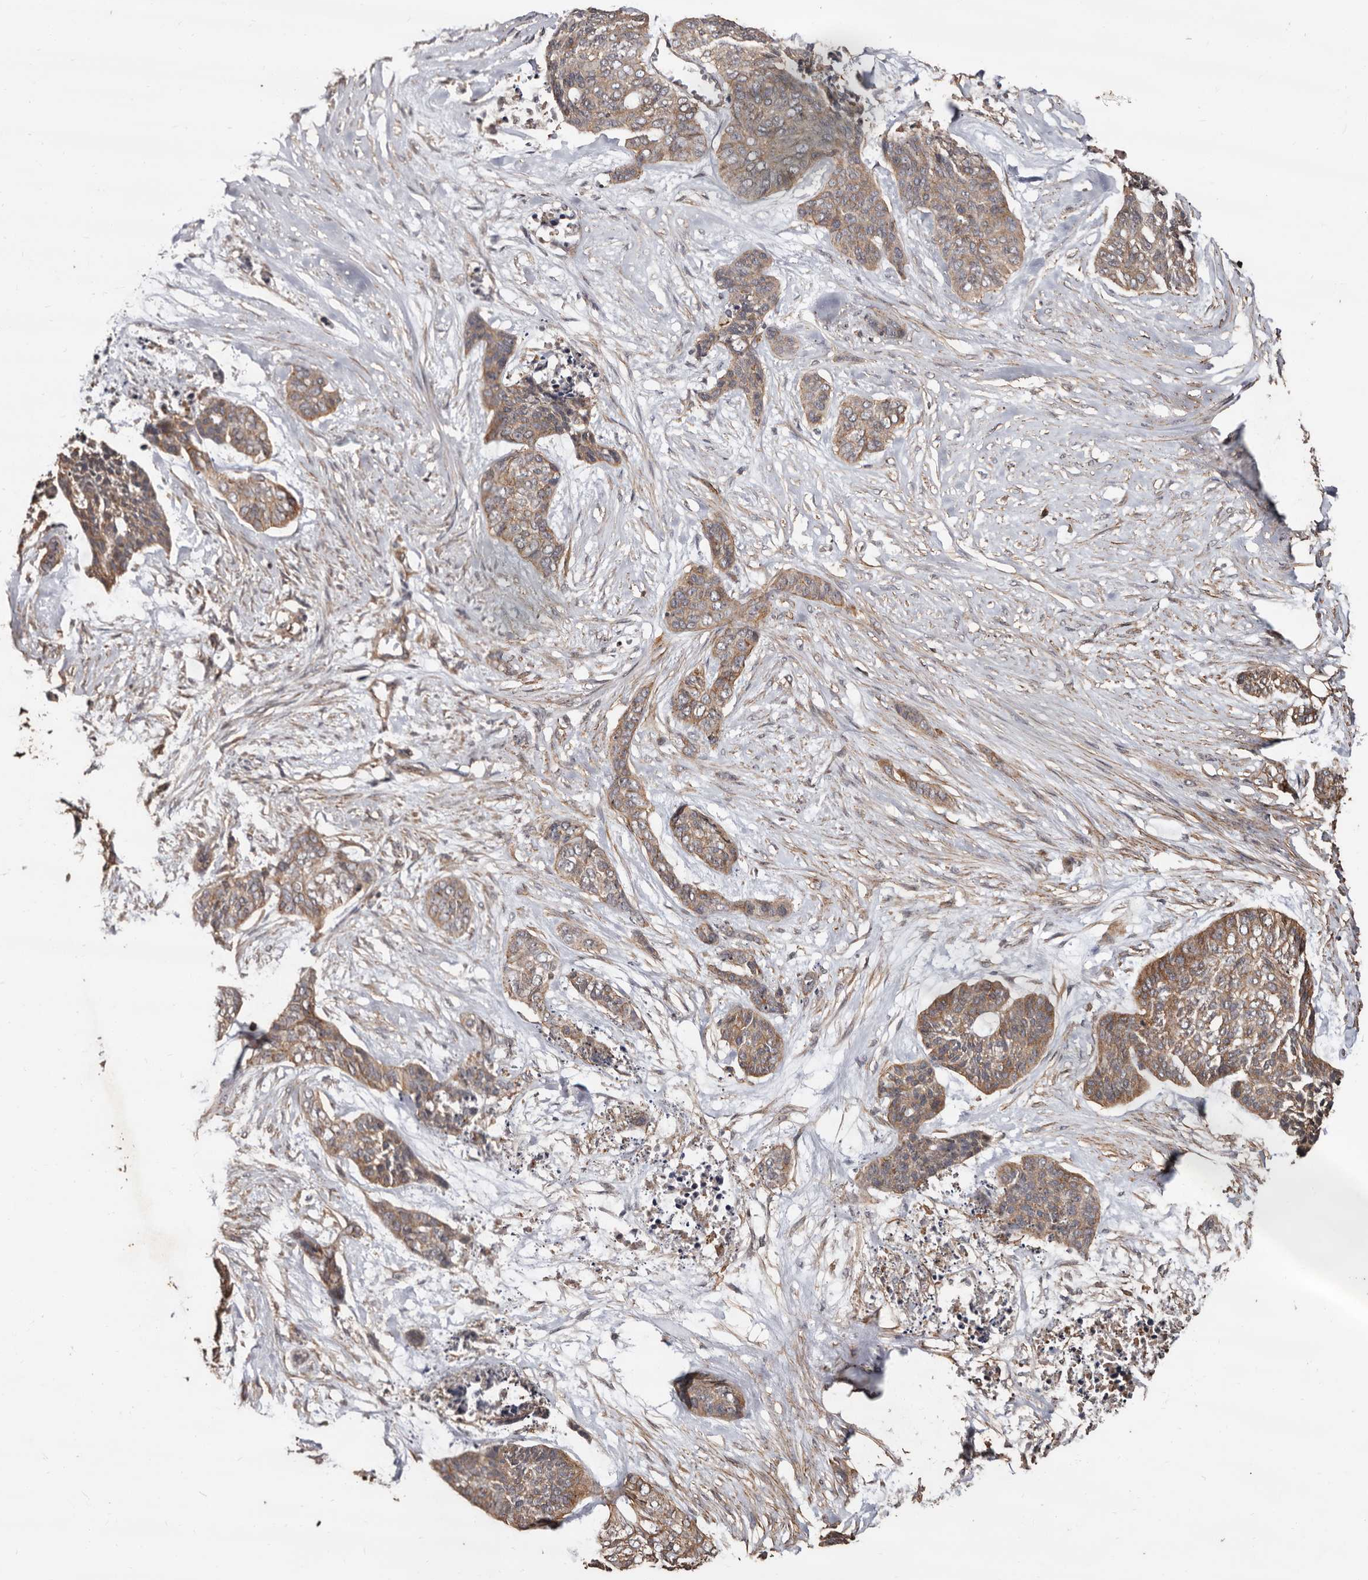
{"staining": {"intensity": "weak", "quantity": ">75%", "location": "cytoplasmic/membranous"}, "tissue": "skin cancer", "cell_type": "Tumor cells", "image_type": "cancer", "snomed": [{"axis": "morphology", "description": "Basal cell carcinoma"}, {"axis": "topography", "description": "Skin"}], "caption": "Immunohistochemistry (IHC) of basal cell carcinoma (skin) exhibits low levels of weak cytoplasmic/membranous expression in approximately >75% of tumor cells.", "gene": "GSK3A", "patient": {"sex": "female", "age": 64}}